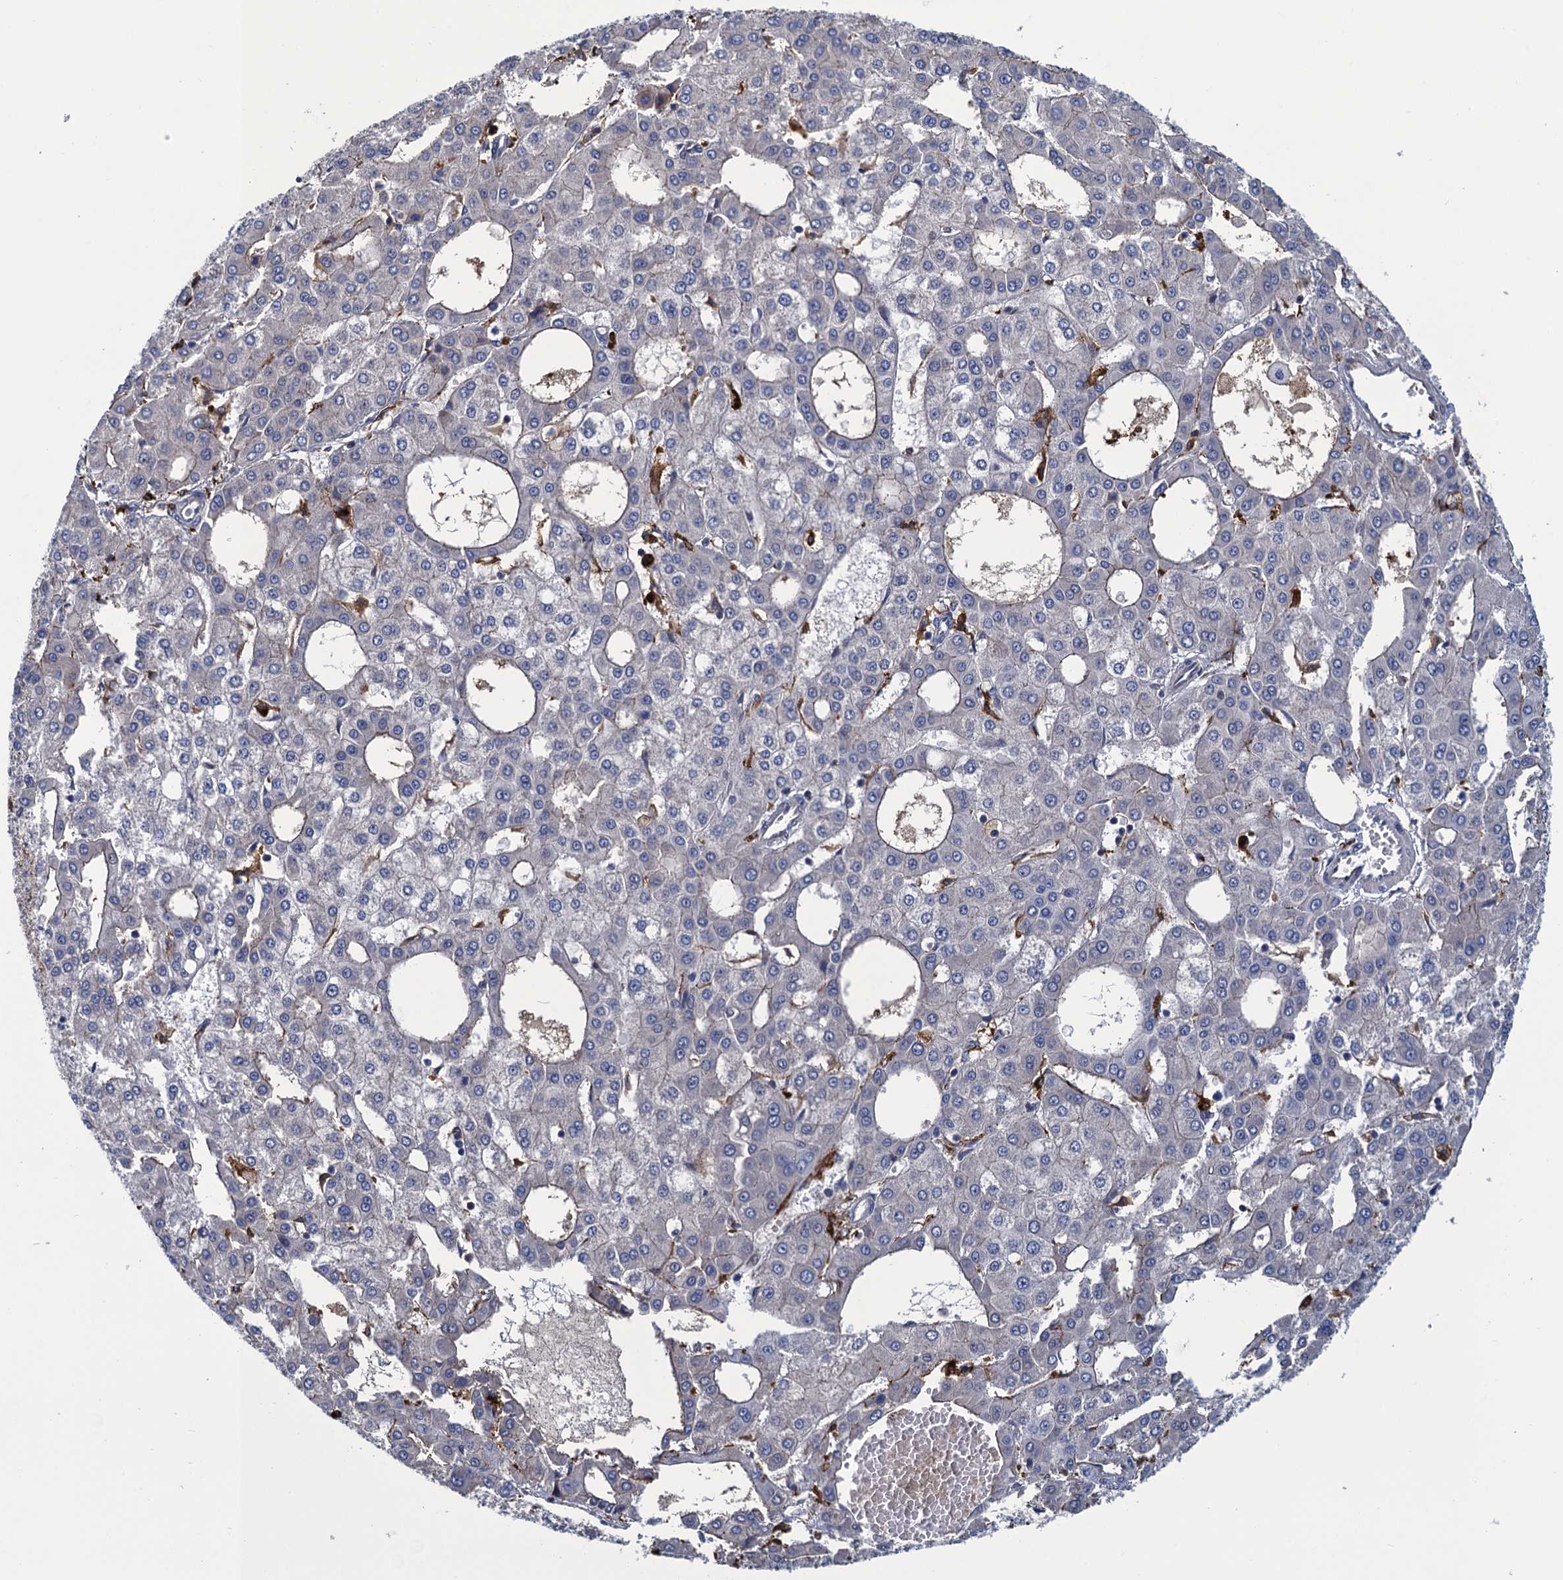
{"staining": {"intensity": "negative", "quantity": "none", "location": "none"}, "tissue": "liver cancer", "cell_type": "Tumor cells", "image_type": "cancer", "snomed": [{"axis": "morphology", "description": "Carcinoma, Hepatocellular, NOS"}, {"axis": "topography", "description": "Liver"}], "caption": "This is a micrograph of IHC staining of hepatocellular carcinoma (liver), which shows no positivity in tumor cells.", "gene": "DNHD1", "patient": {"sex": "male", "age": 47}}